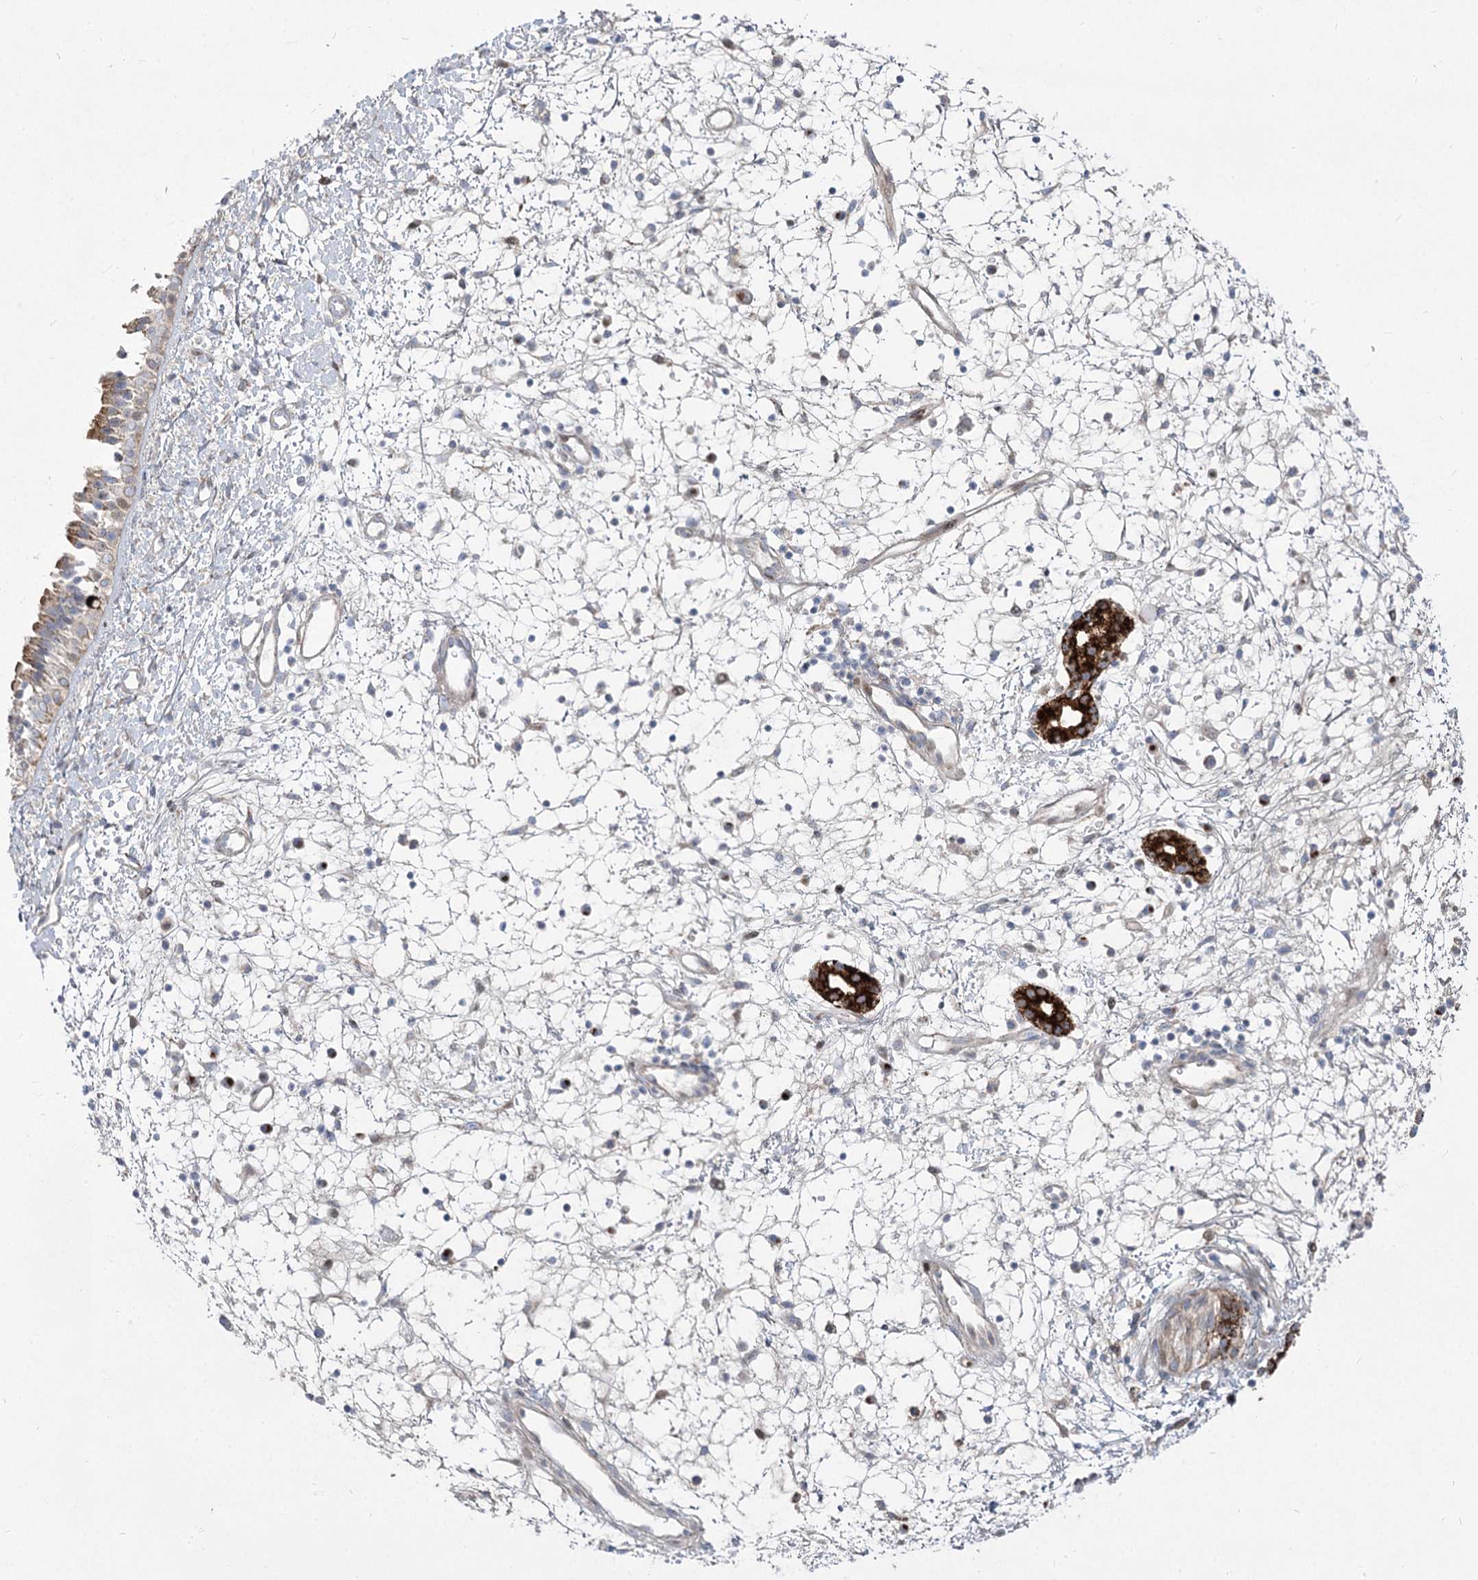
{"staining": {"intensity": "strong", "quantity": "25%-75%", "location": "cytoplasmic/membranous"}, "tissue": "nasopharynx", "cell_type": "Respiratory epithelial cells", "image_type": "normal", "snomed": [{"axis": "morphology", "description": "Normal tissue, NOS"}, {"axis": "topography", "description": "Nasopharynx"}], "caption": "Immunohistochemistry photomicrograph of benign nasopharynx: human nasopharynx stained using immunohistochemistry demonstrates high levels of strong protein expression localized specifically in the cytoplasmic/membranous of respiratory epithelial cells, appearing as a cytoplasmic/membranous brown color.", "gene": "CEP164", "patient": {"sex": "male", "age": 22}}